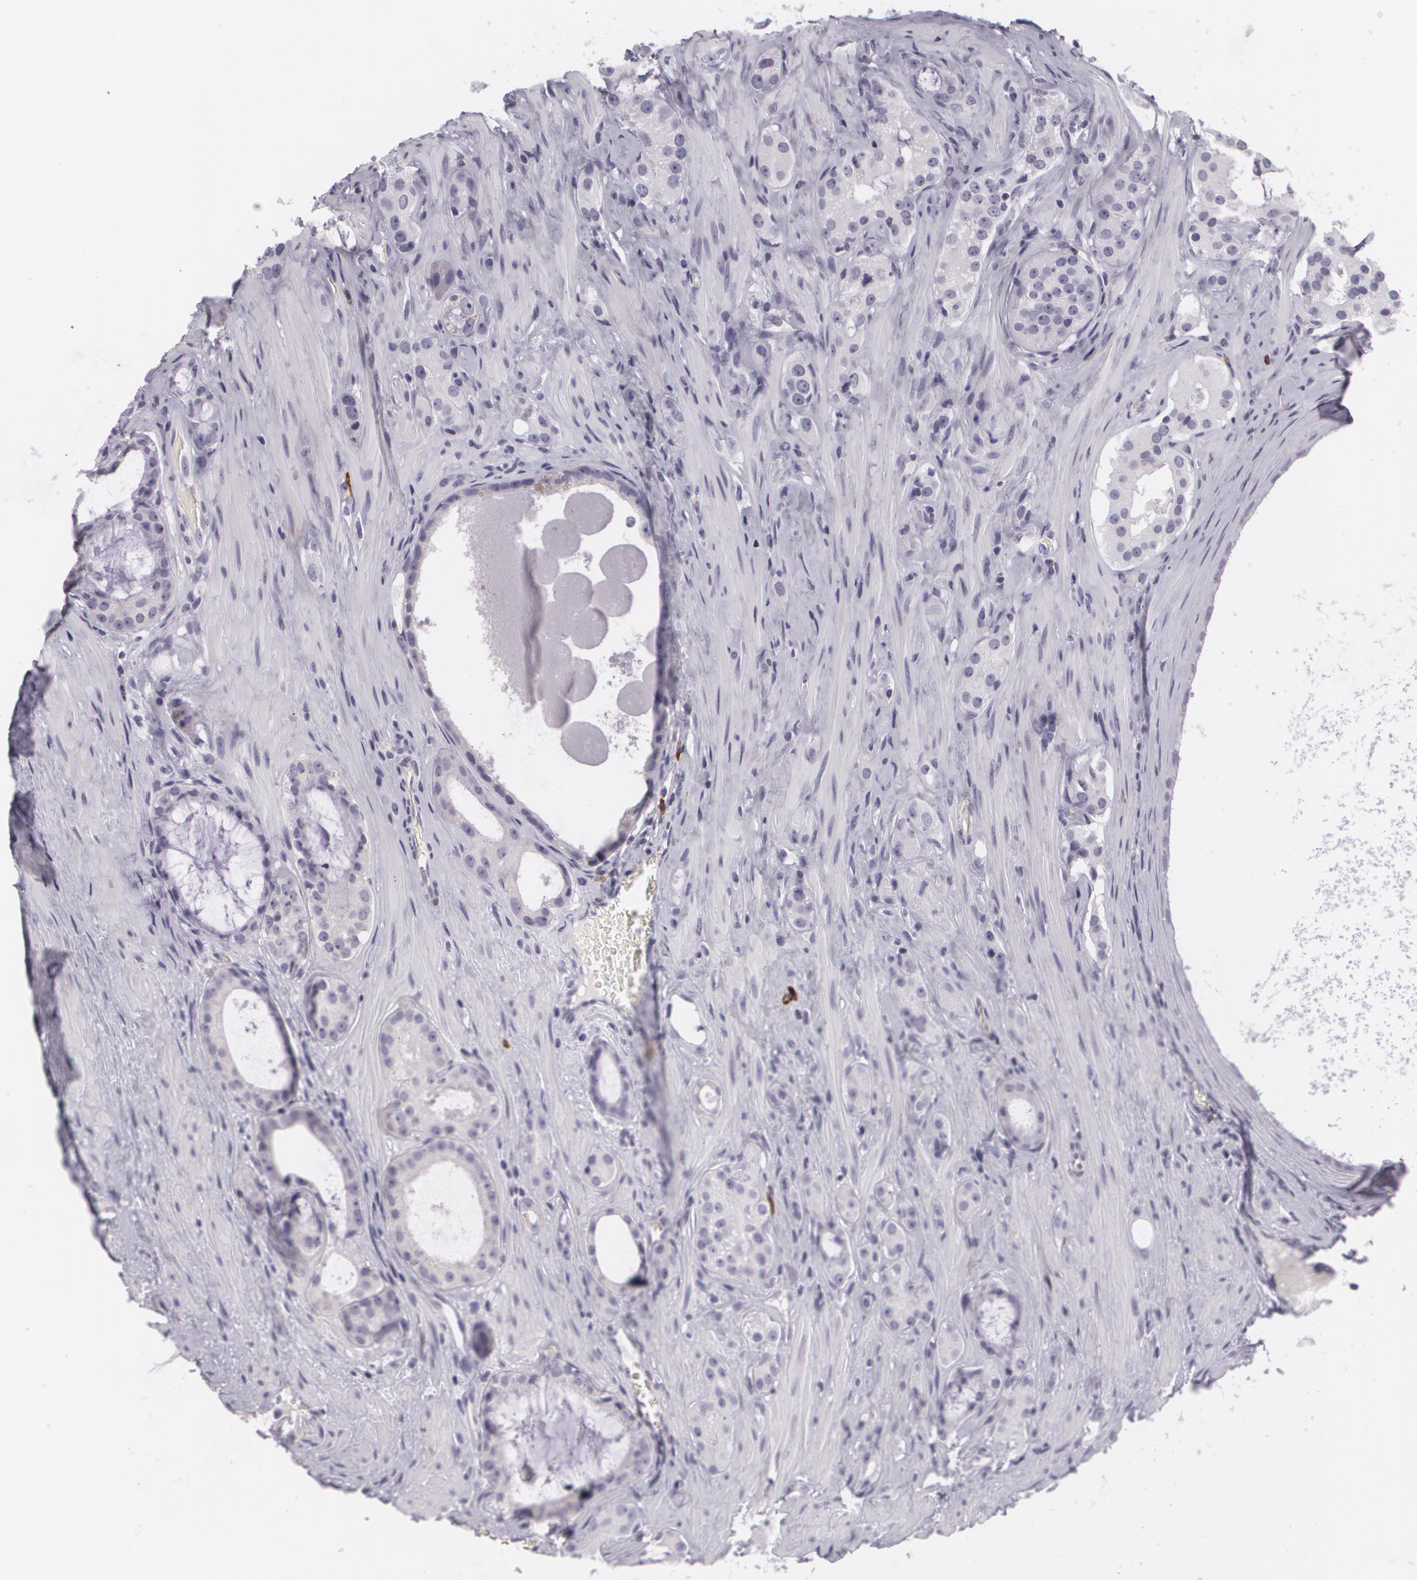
{"staining": {"intensity": "negative", "quantity": "none", "location": "none"}, "tissue": "prostate cancer", "cell_type": "Tumor cells", "image_type": "cancer", "snomed": [{"axis": "morphology", "description": "Adenocarcinoma, Medium grade"}, {"axis": "topography", "description": "Prostate"}], "caption": "Immunohistochemistry photomicrograph of prostate cancer (medium-grade adenocarcinoma) stained for a protein (brown), which demonstrates no staining in tumor cells.", "gene": "MAP2", "patient": {"sex": "male", "age": 73}}